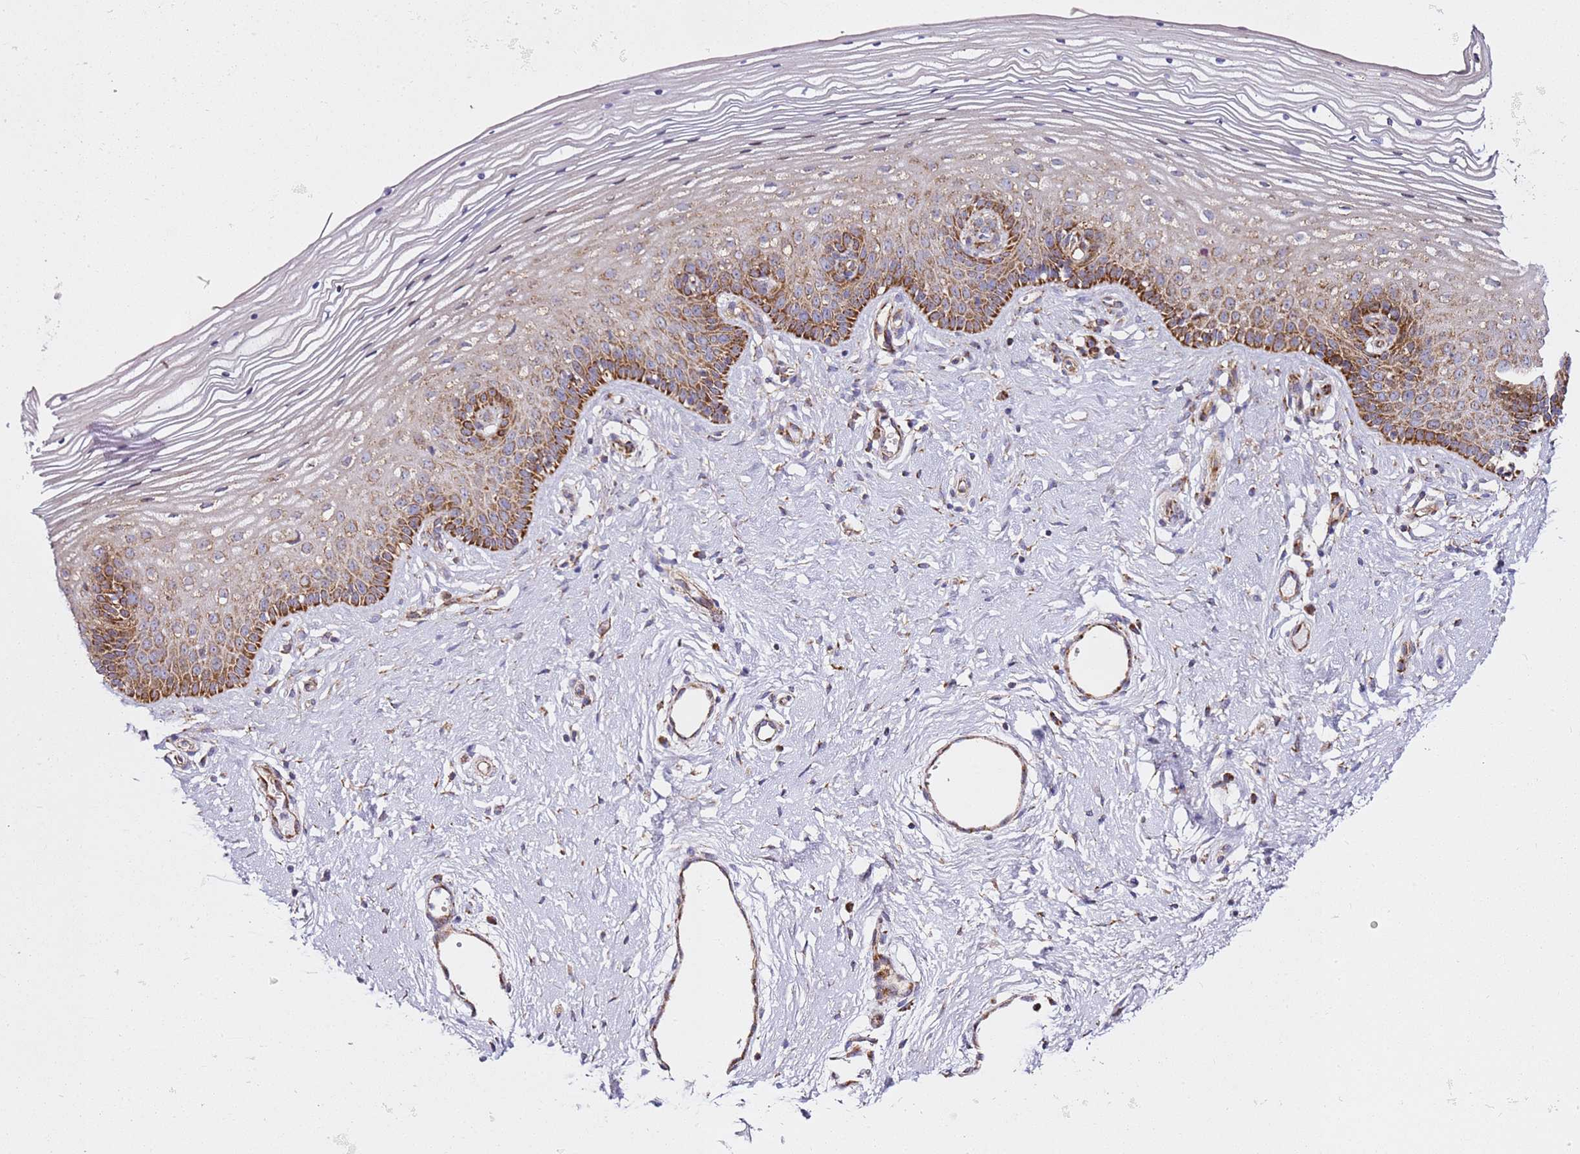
{"staining": {"intensity": "strong", "quantity": "25%-75%", "location": "cytoplasmic/membranous"}, "tissue": "vagina", "cell_type": "Squamous epithelial cells", "image_type": "normal", "snomed": [{"axis": "morphology", "description": "Normal tissue, NOS"}, {"axis": "topography", "description": "Vagina"}], "caption": "Squamous epithelial cells display strong cytoplasmic/membranous staining in about 25%-75% of cells in normal vagina.", "gene": "NDUFA3", "patient": {"sex": "female", "age": 46}}